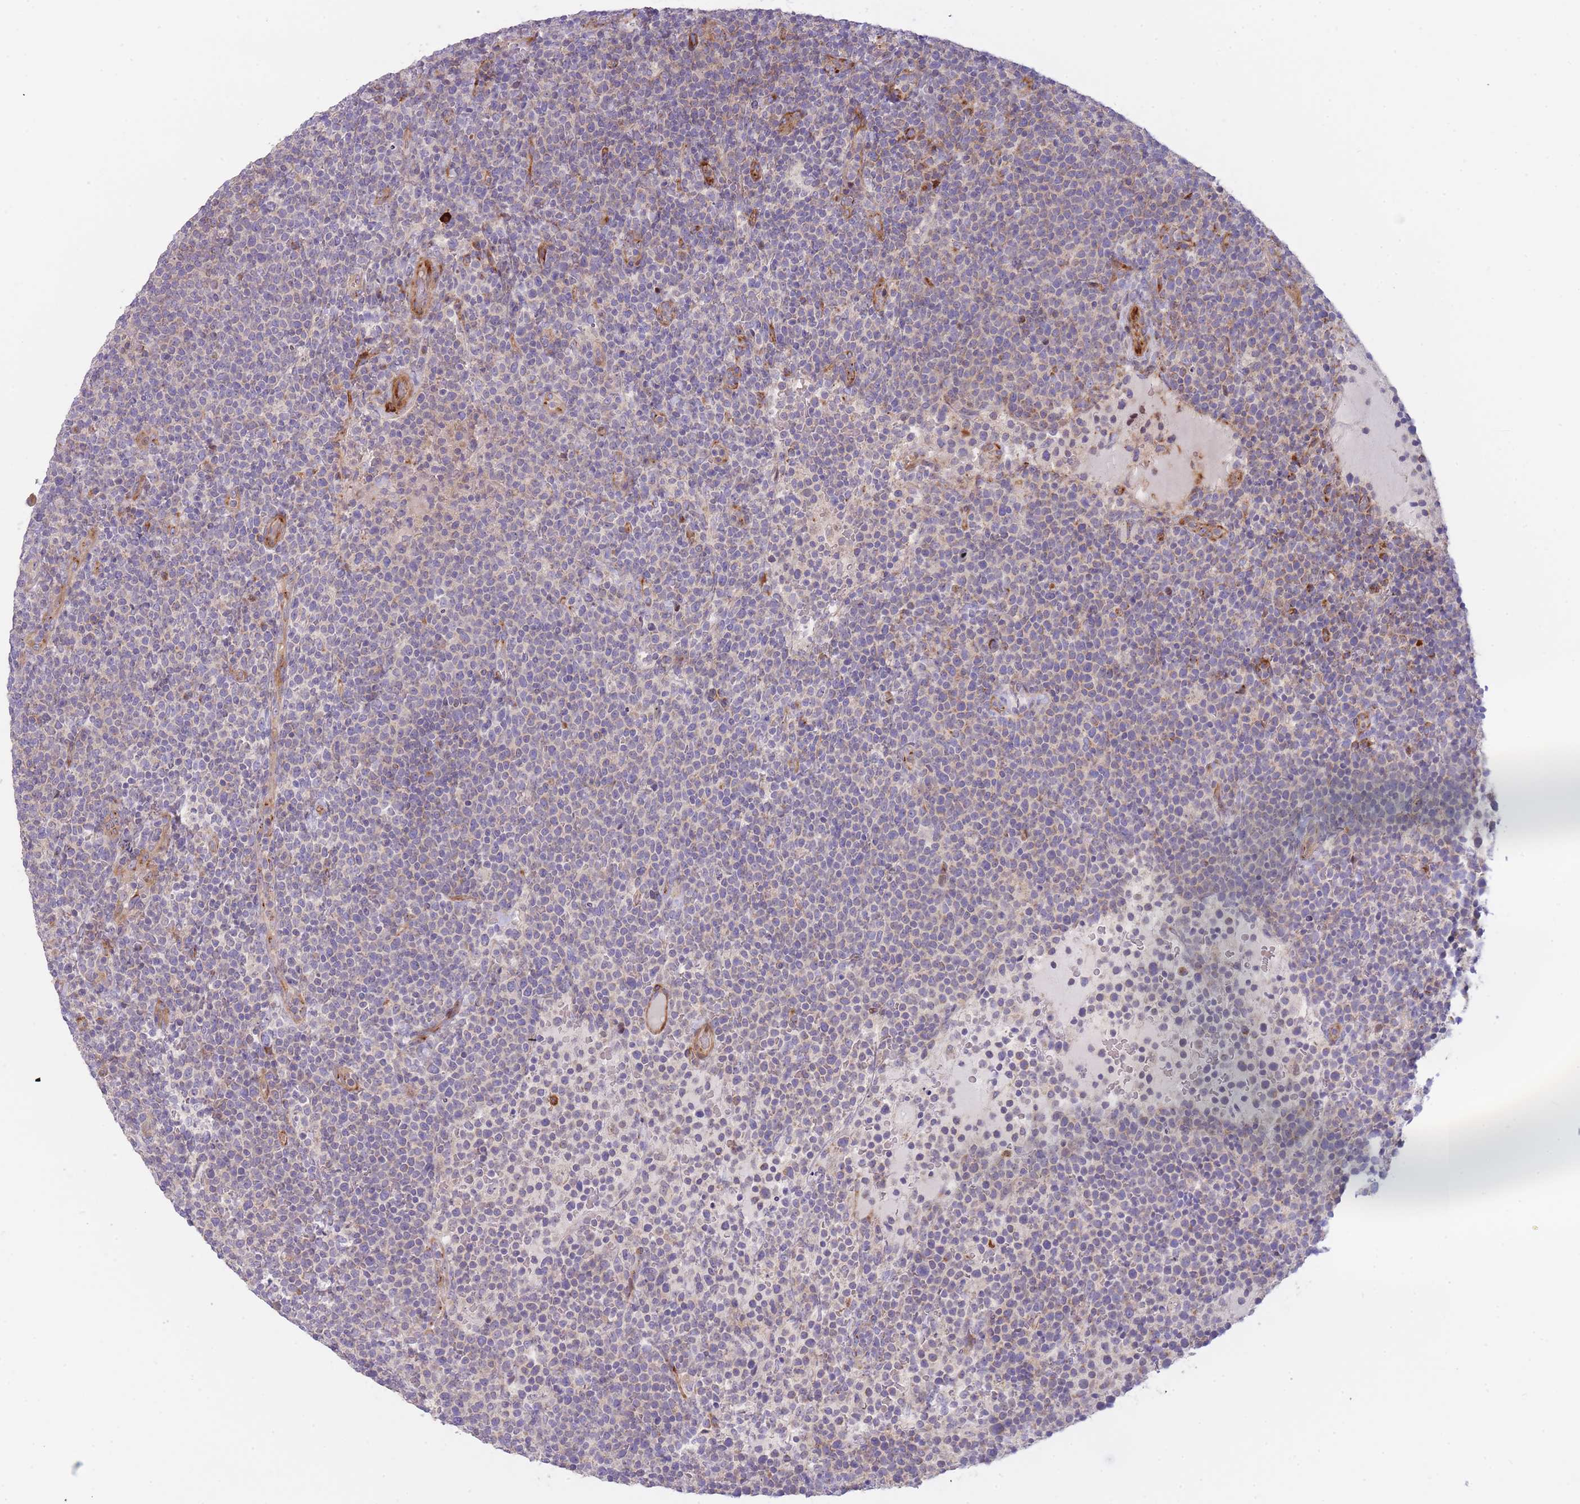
{"staining": {"intensity": "negative", "quantity": "none", "location": "none"}, "tissue": "lymphoma", "cell_type": "Tumor cells", "image_type": "cancer", "snomed": [{"axis": "morphology", "description": "Malignant lymphoma, non-Hodgkin's type, High grade"}, {"axis": "topography", "description": "Lymph node"}], "caption": "The micrograph exhibits no significant positivity in tumor cells of lymphoma.", "gene": "ATP5MC2", "patient": {"sex": "male", "age": 61}}